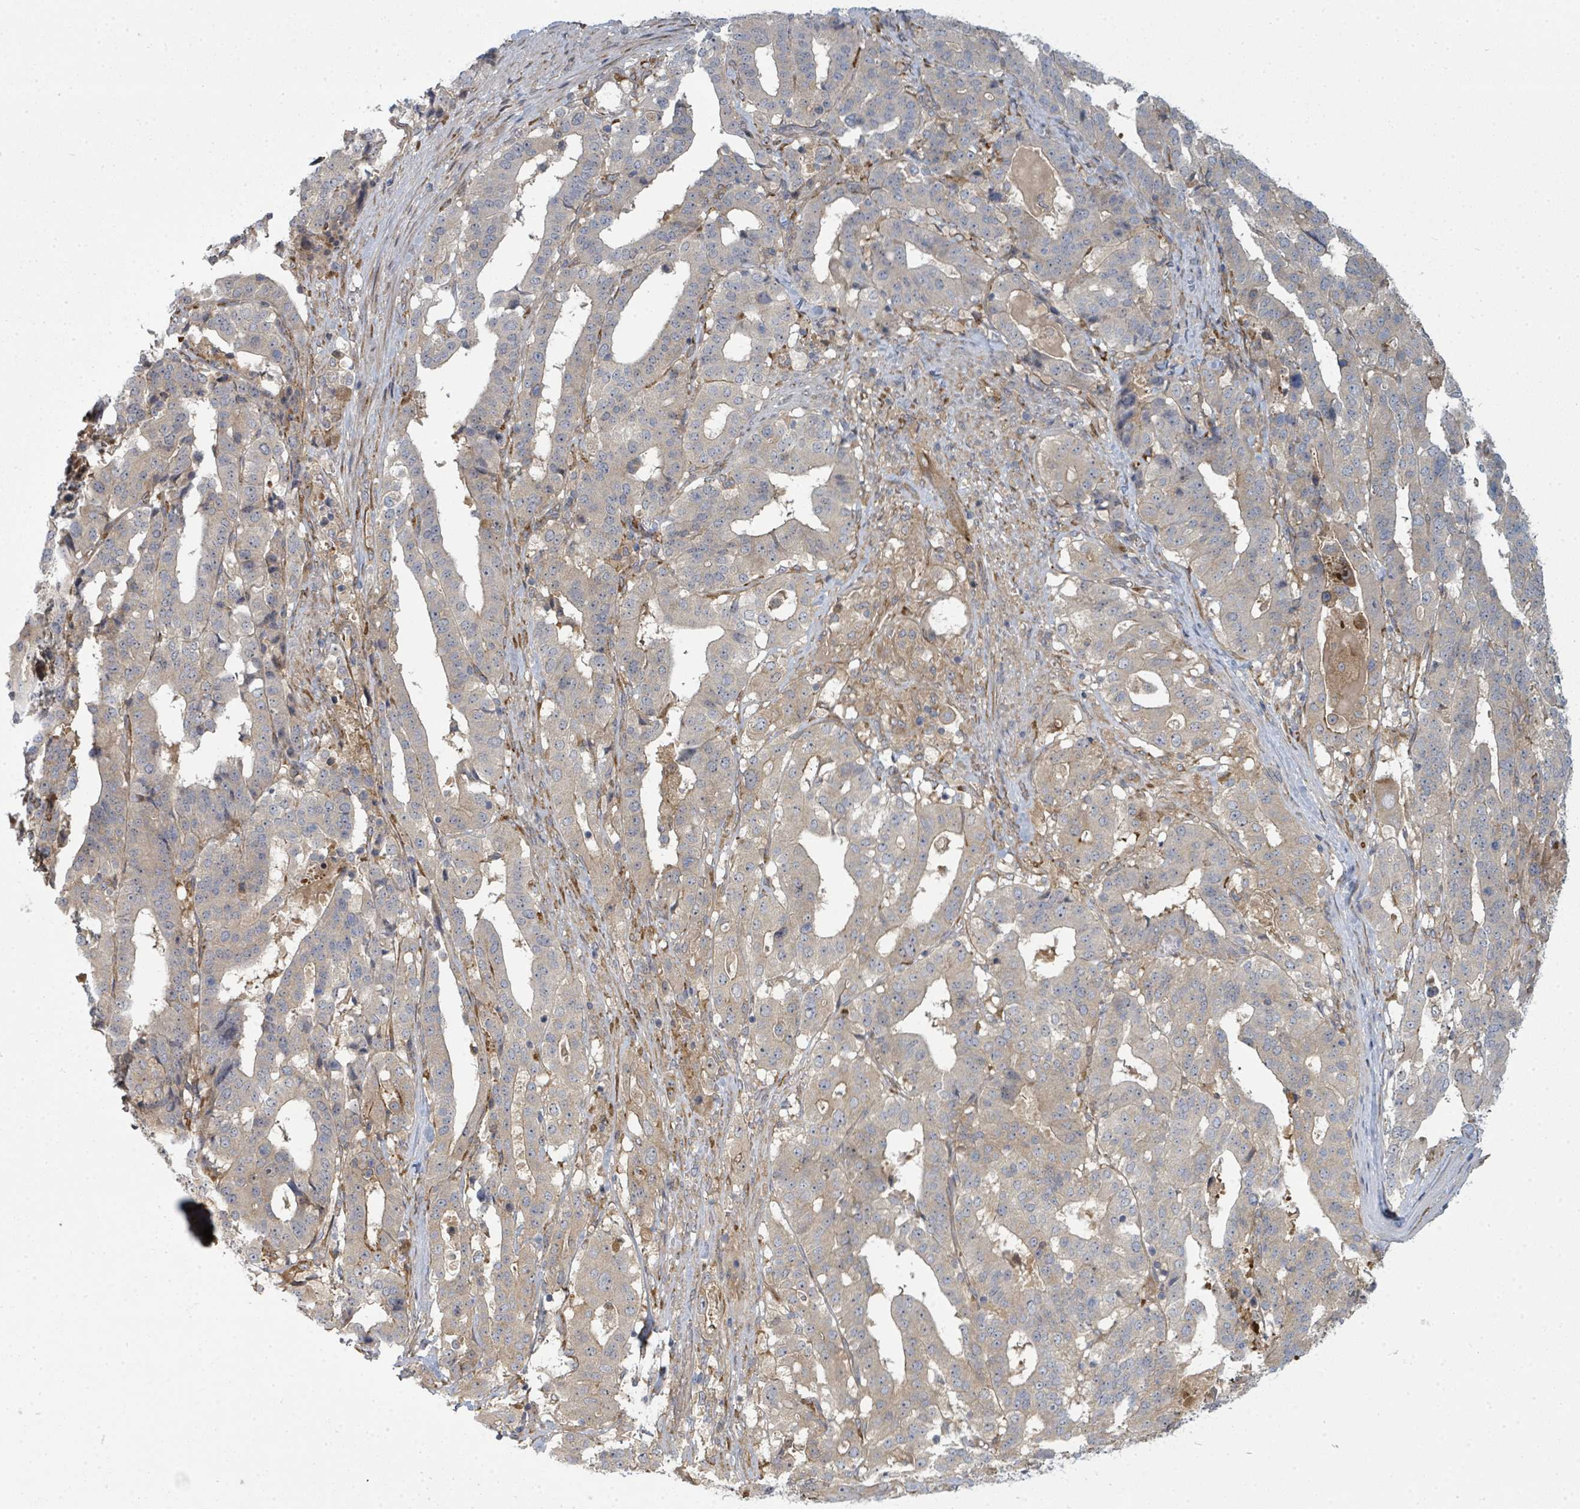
{"staining": {"intensity": "weak", "quantity": "25%-75%", "location": "cytoplasmic/membranous"}, "tissue": "stomach cancer", "cell_type": "Tumor cells", "image_type": "cancer", "snomed": [{"axis": "morphology", "description": "Adenocarcinoma, NOS"}, {"axis": "topography", "description": "Stomach"}], "caption": "Stomach cancer (adenocarcinoma) stained for a protein exhibits weak cytoplasmic/membranous positivity in tumor cells. (Brightfield microscopy of DAB IHC at high magnification).", "gene": "PSMG2", "patient": {"sex": "male", "age": 48}}